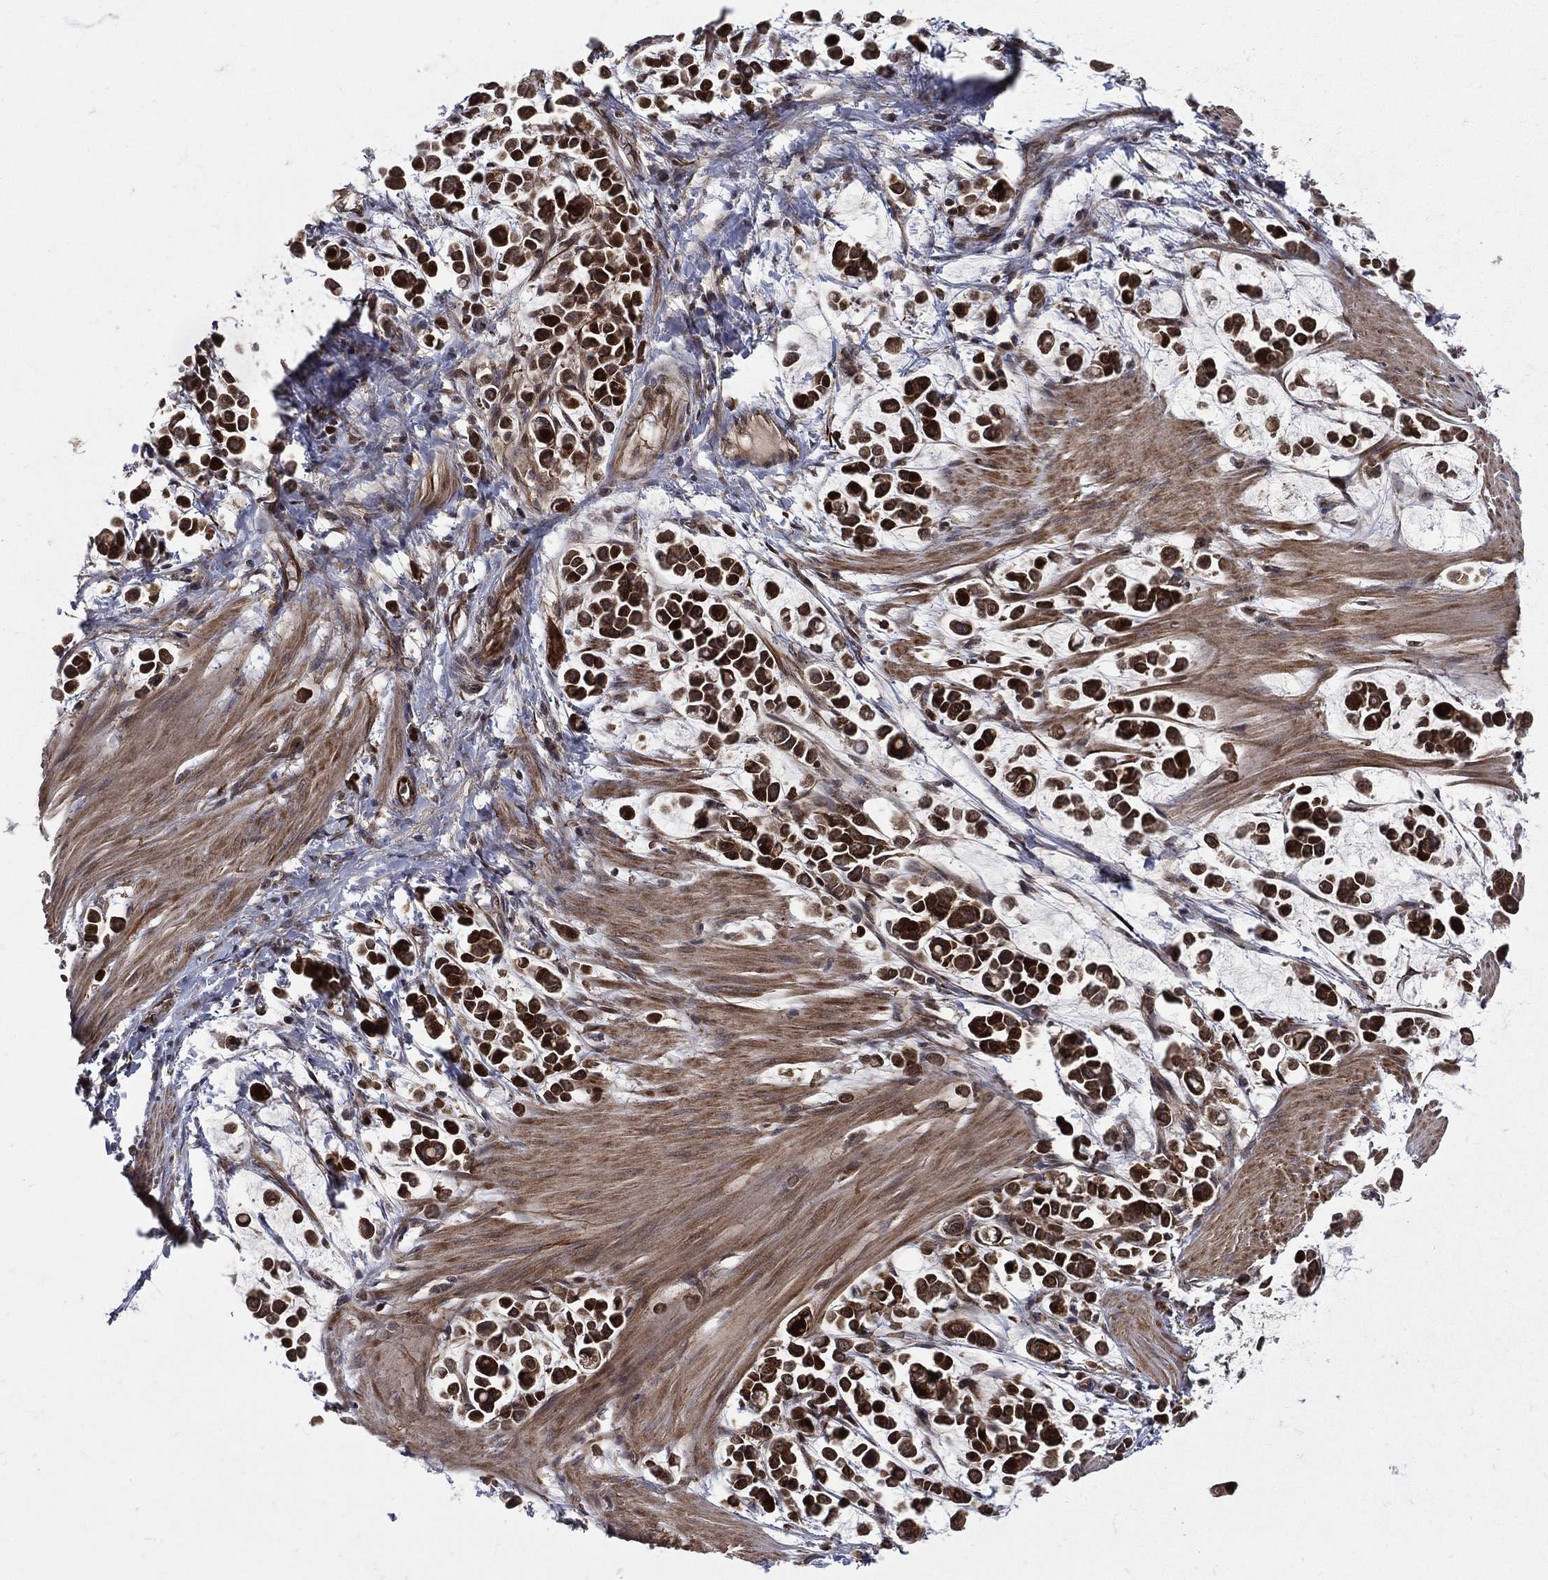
{"staining": {"intensity": "strong", "quantity": ">75%", "location": "cytoplasmic/membranous"}, "tissue": "stomach cancer", "cell_type": "Tumor cells", "image_type": "cancer", "snomed": [{"axis": "morphology", "description": "Adenocarcinoma, NOS"}, {"axis": "topography", "description": "Stomach"}], "caption": "Stomach adenocarcinoma stained for a protein (brown) reveals strong cytoplasmic/membranous positive expression in approximately >75% of tumor cells.", "gene": "RAB11FIP4", "patient": {"sex": "male", "age": 82}}